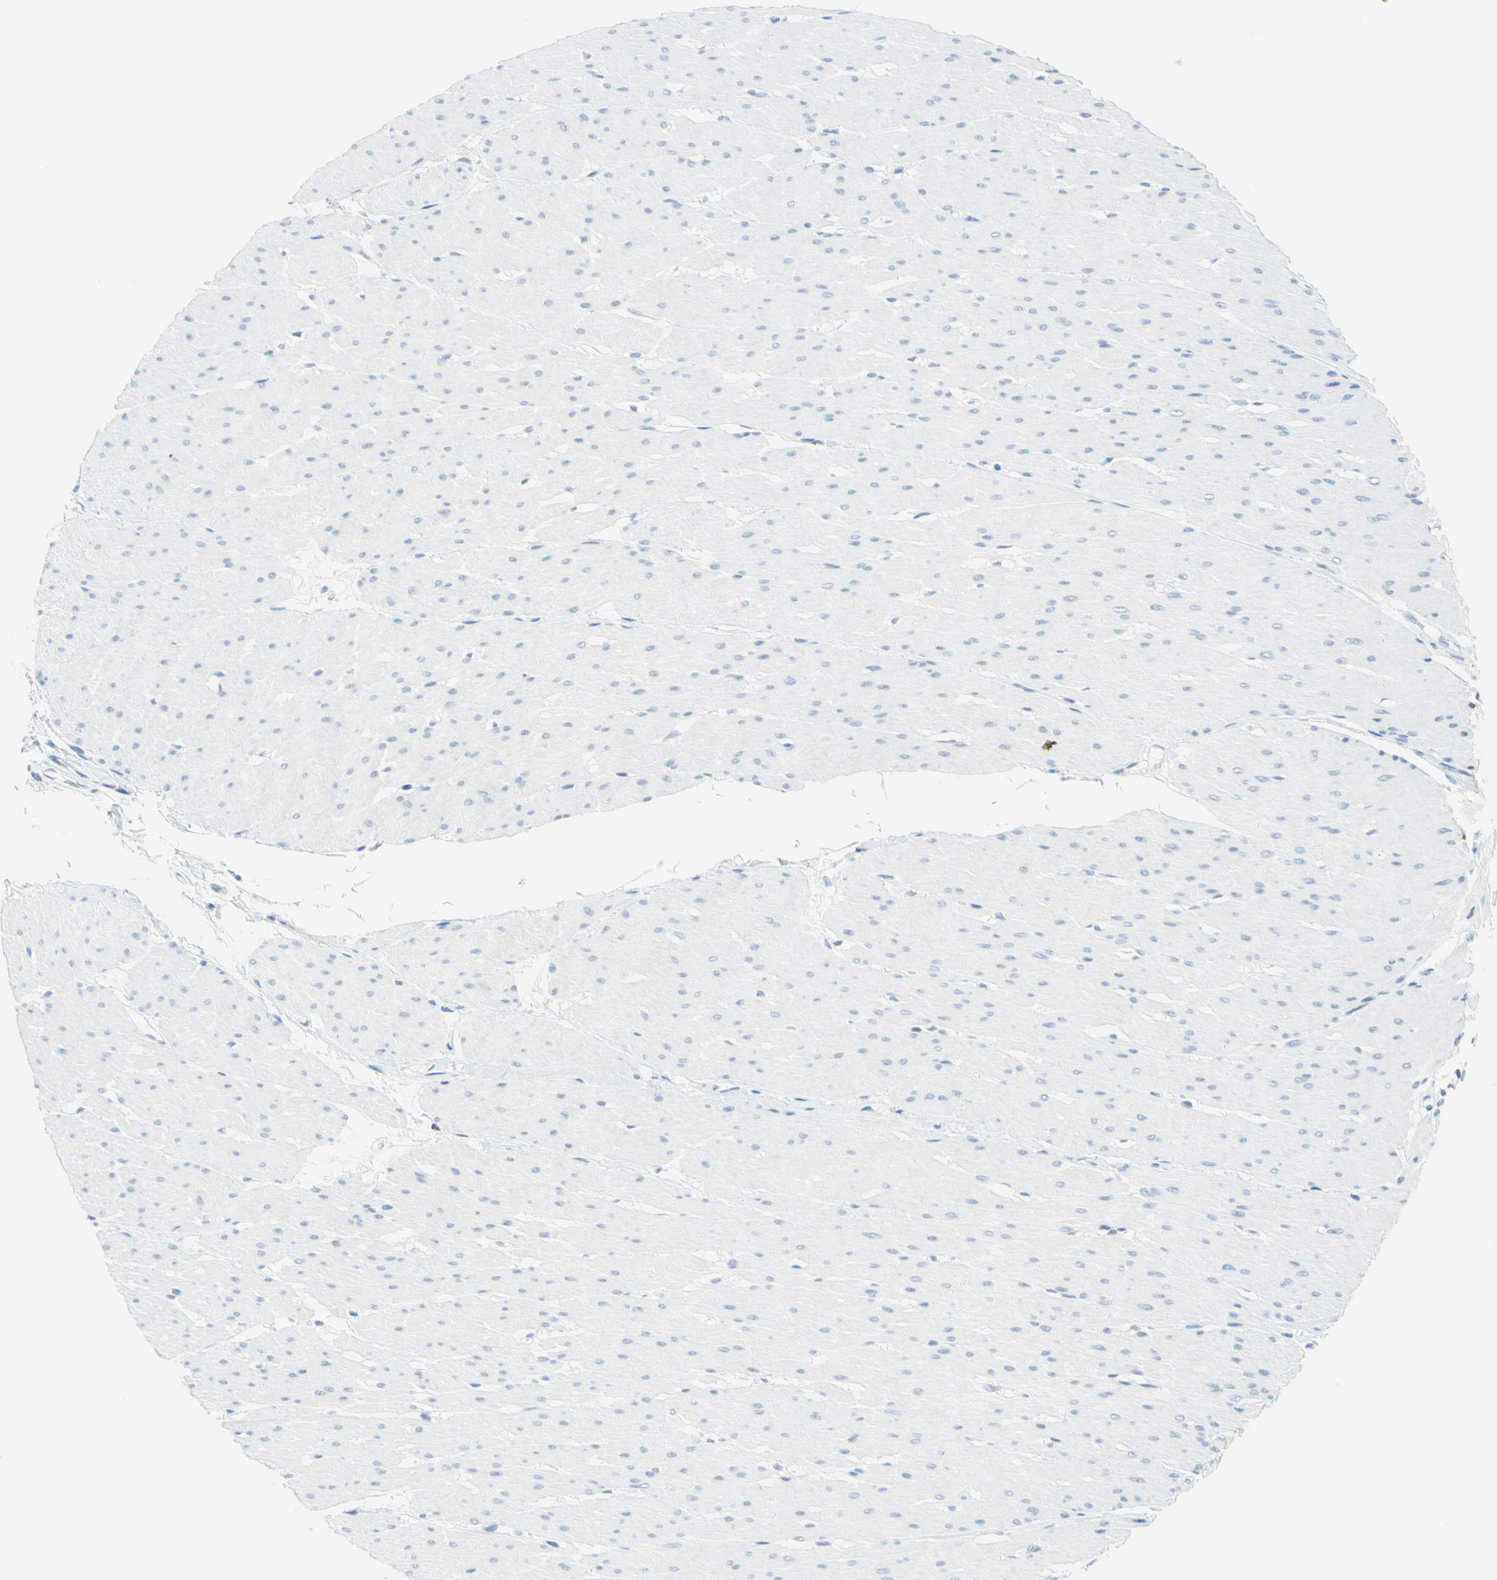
{"staining": {"intensity": "negative", "quantity": "none", "location": "none"}, "tissue": "smooth muscle", "cell_type": "Smooth muscle cells", "image_type": "normal", "snomed": [{"axis": "morphology", "description": "Normal tissue, NOS"}, {"axis": "topography", "description": "Smooth muscle"}, {"axis": "topography", "description": "Colon"}], "caption": "IHC micrograph of benign smooth muscle: human smooth muscle stained with DAB (3,3'-diaminobenzidine) demonstrates no significant protein staining in smooth muscle cells.", "gene": "CYSLTR1", "patient": {"sex": "male", "age": 67}}